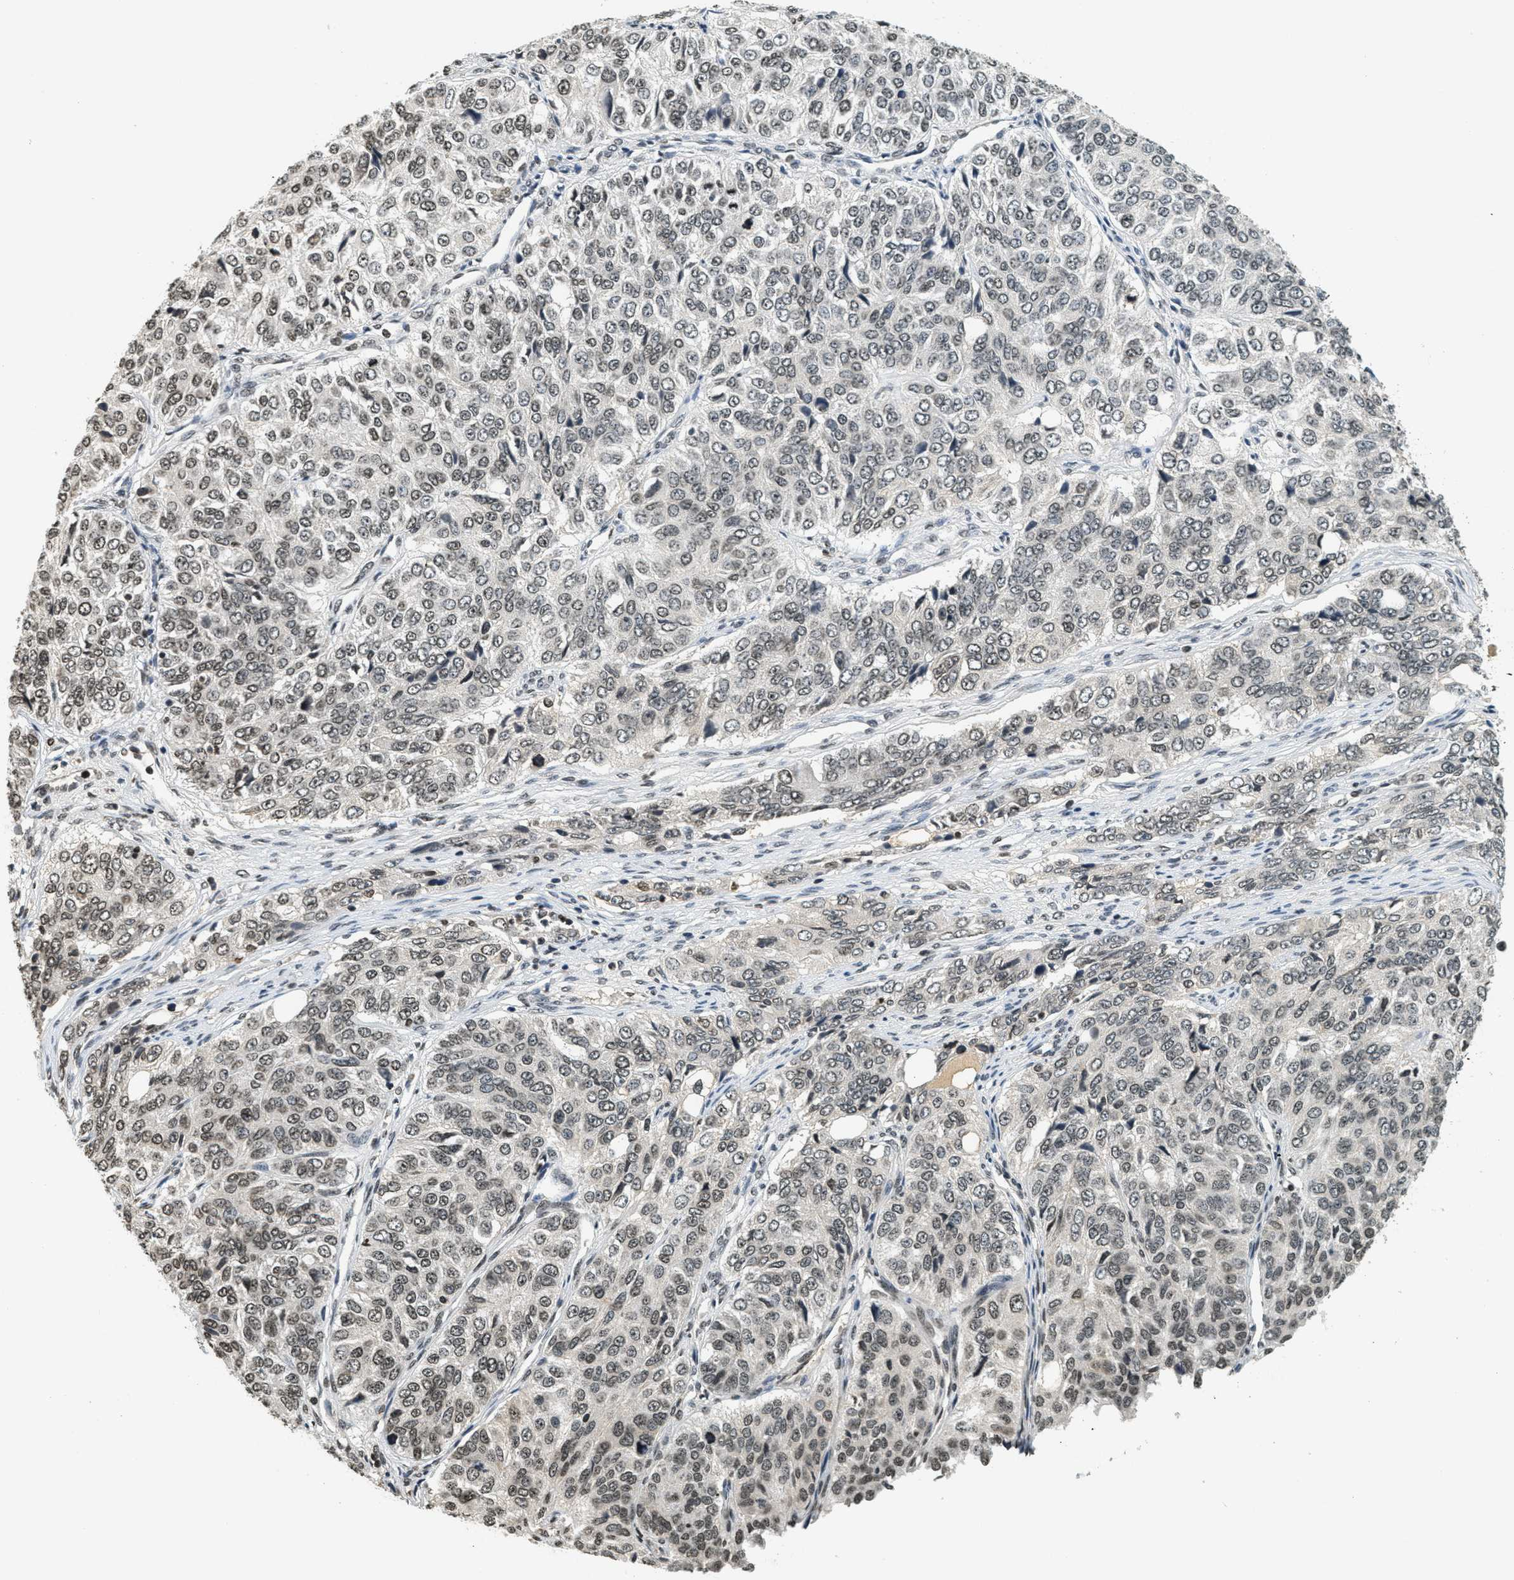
{"staining": {"intensity": "moderate", "quantity": ">75%", "location": "nuclear"}, "tissue": "ovarian cancer", "cell_type": "Tumor cells", "image_type": "cancer", "snomed": [{"axis": "morphology", "description": "Carcinoma, endometroid"}, {"axis": "topography", "description": "Ovary"}], "caption": "A micrograph of human endometroid carcinoma (ovarian) stained for a protein displays moderate nuclear brown staining in tumor cells.", "gene": "LDB2", "patient": {"sex": "female", "age": 51}}